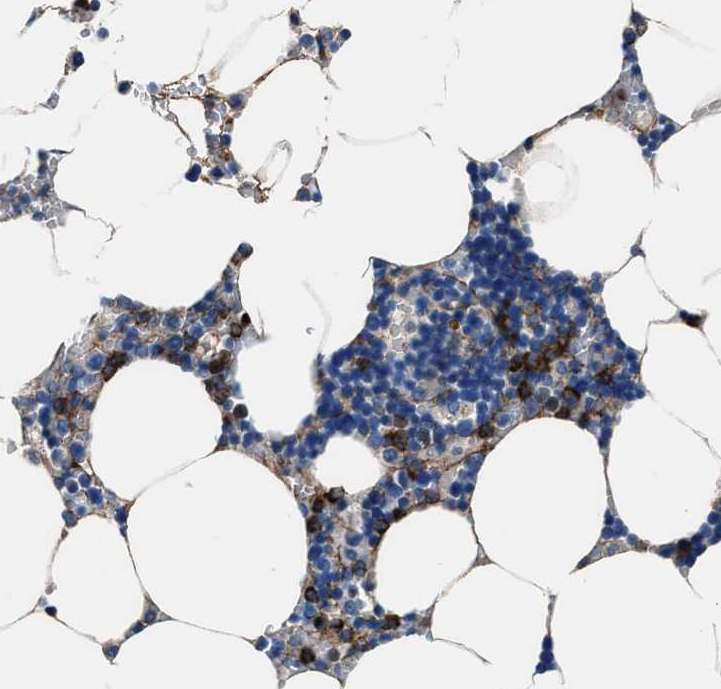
{"staining": {"intensity": "strong", "quantity": "<25%", "location": "cytoplasmic/membranous"}, "tissue": "bone marrow", "cell_type": "Hematopoietic cells", "image_type": "normal", "snomed": [{"axis": "morphology", "description": "Normal tissue, NOS"}, {"axis": "topography", "description": "Bone marrow"}], "caption": "An immunohistochemistry micrograph of benign tissue is shown. Protein staining in brown labels strong cytoplasmic/membranous positivity in bone marrow within hematopoietic cells.", "gene": "FGL2", "patient": {"sex": "male", "age": 70}}